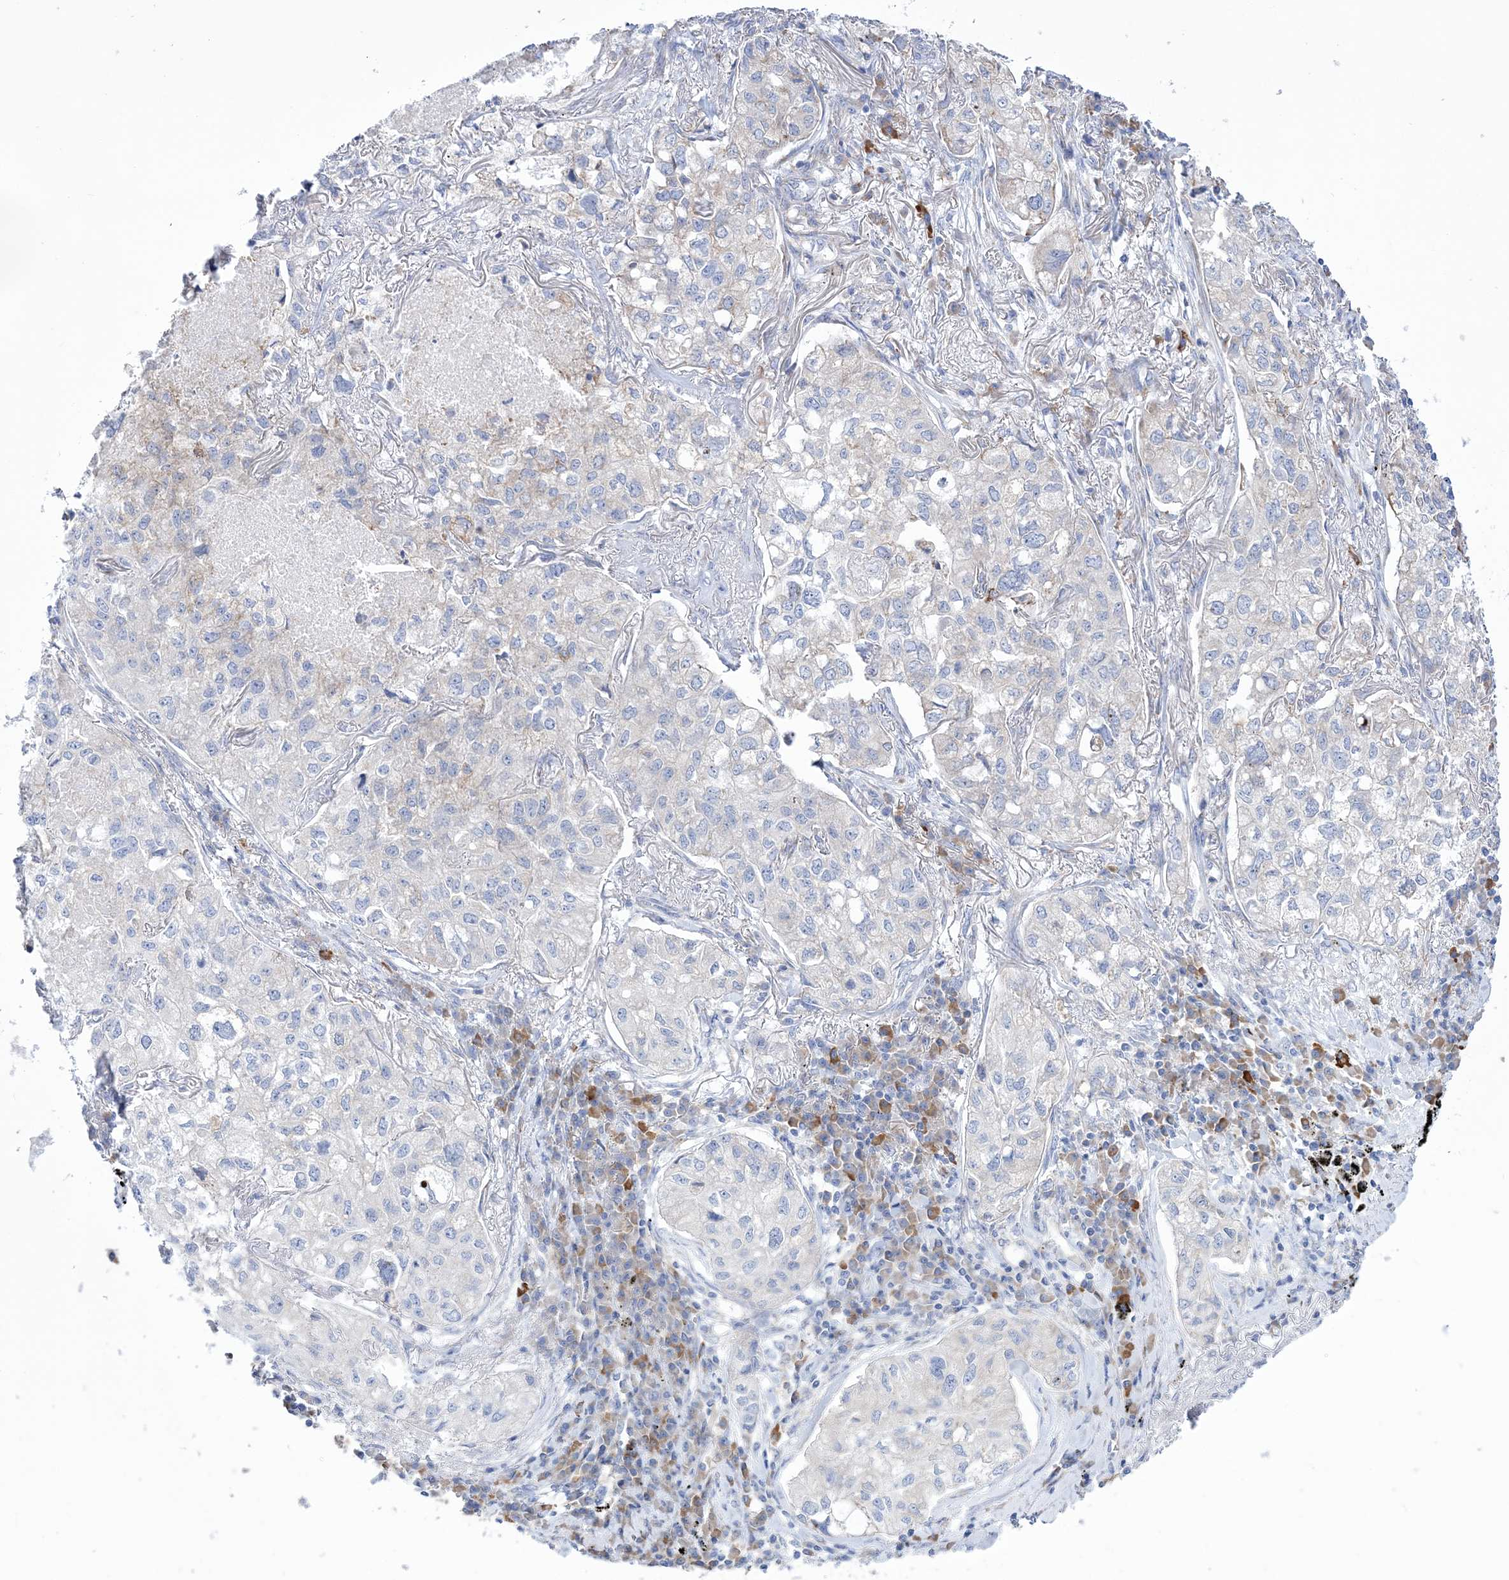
{"staining": {"intensity": "negative", "quantity": "none", "location": "none"}, "tissue": "lung cancer", "cell_type": "Tumor cells", "image_type": "cancer", "snomed": [{"axis": "morphology", "description": "Adenocarcinoma, NOS"}, {"axis": "topography", "description": "Lung"}], "caption": "Human adenocarcinoma (lung) stained for a protein using IHC exhibits no expression in tumor cells.", "gene": "MED31", "patient": {"sex": "male", "age": 65}}